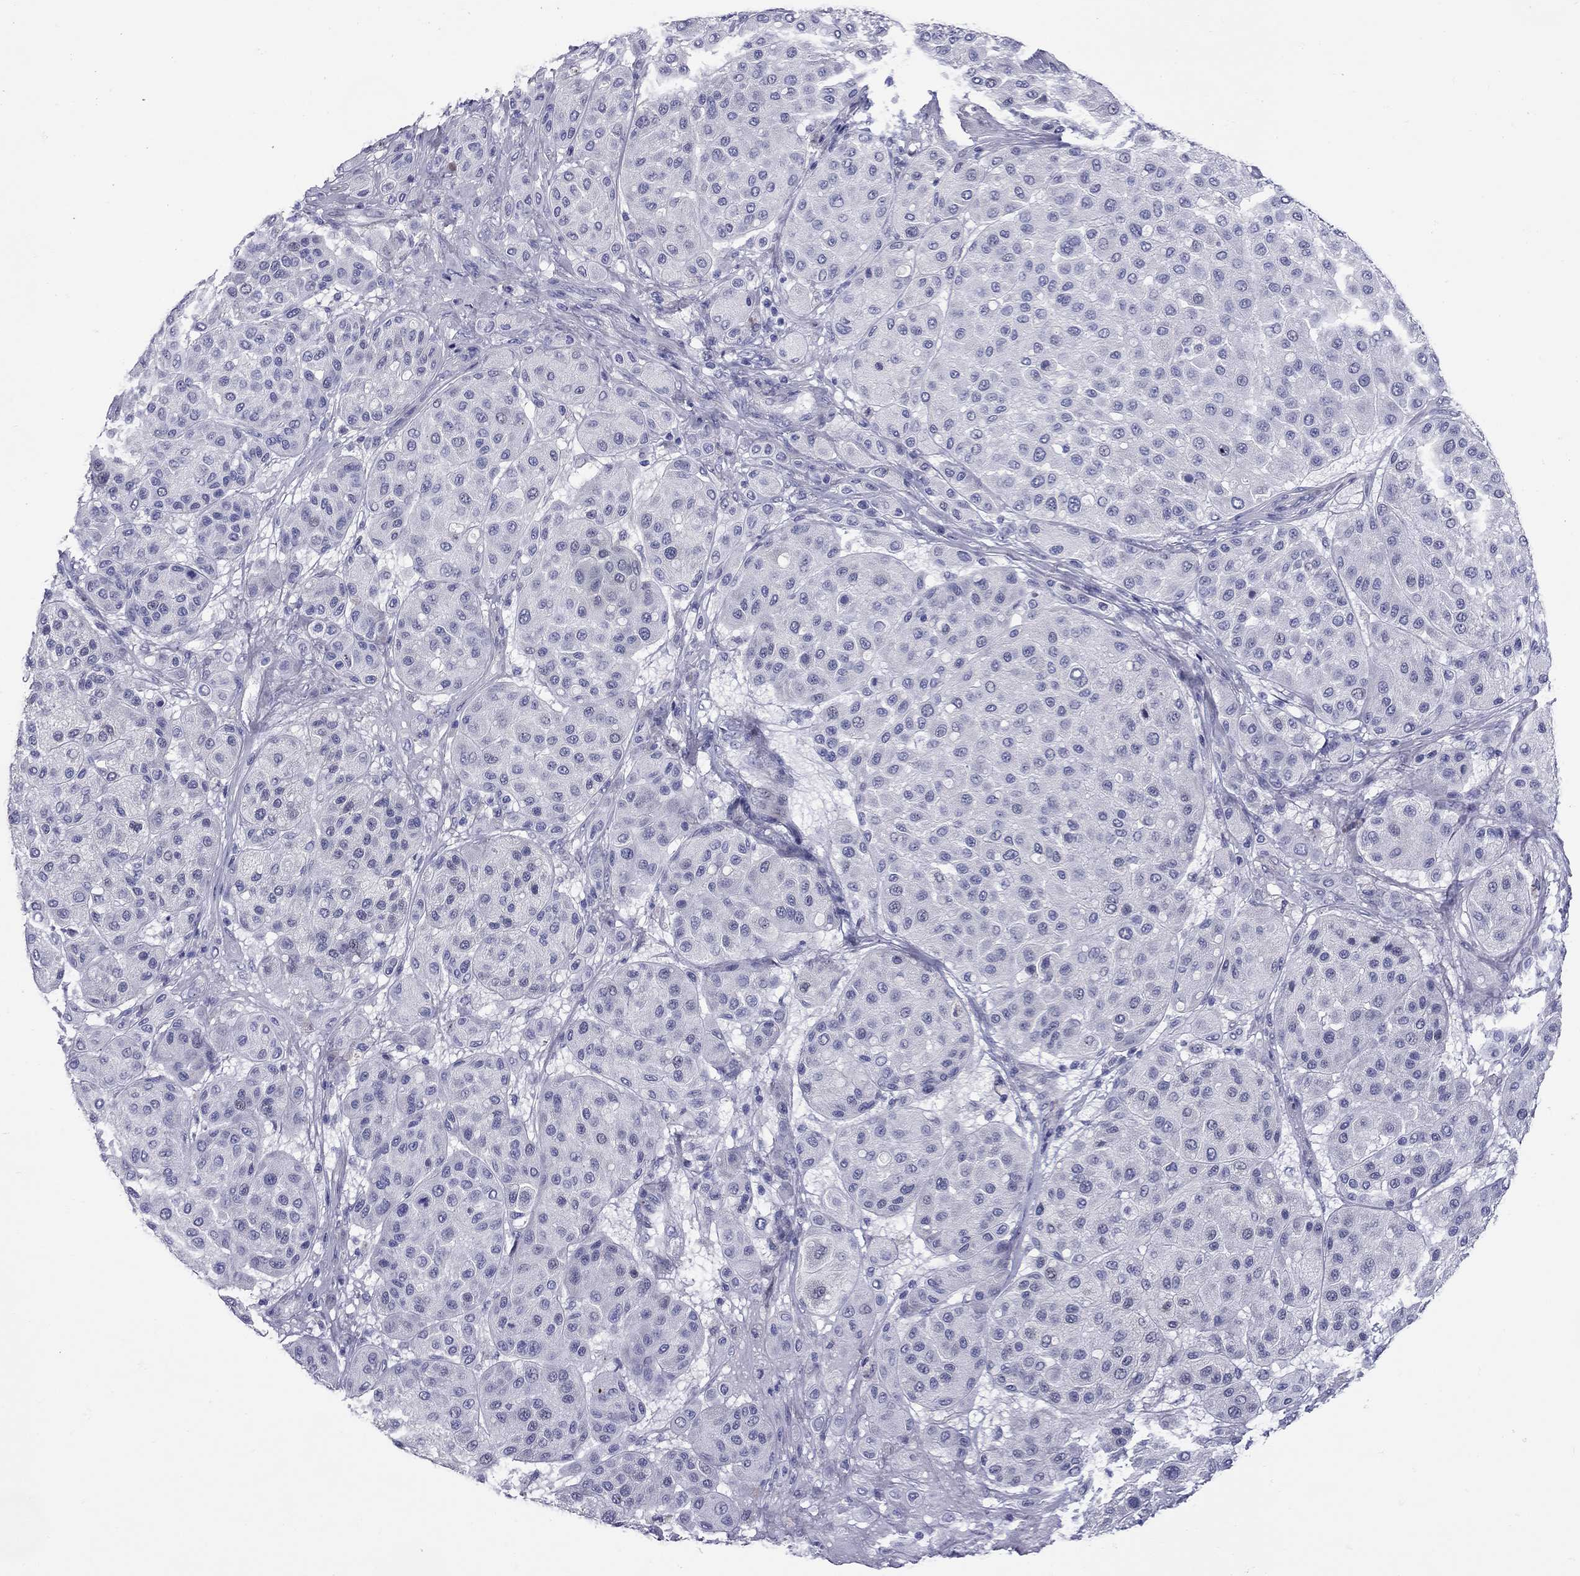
{"staining": {"intensity": "negative", "quantity": "none", "location": "none"}, "tissue": "melanoma", "cell_type": "Tumor cells", "image_type": "cancer", "snomed": [{"axis": "morphology", "description": "Malignant melanoma, Metastatic site"}, {"axis": "topography", "description": "Smooth muscle"}], "caption": "Tumor cells show no significant protein positivity in melanoma.", "gene": "C8orf88", "patient": {"sex": "male", "age": 41}}